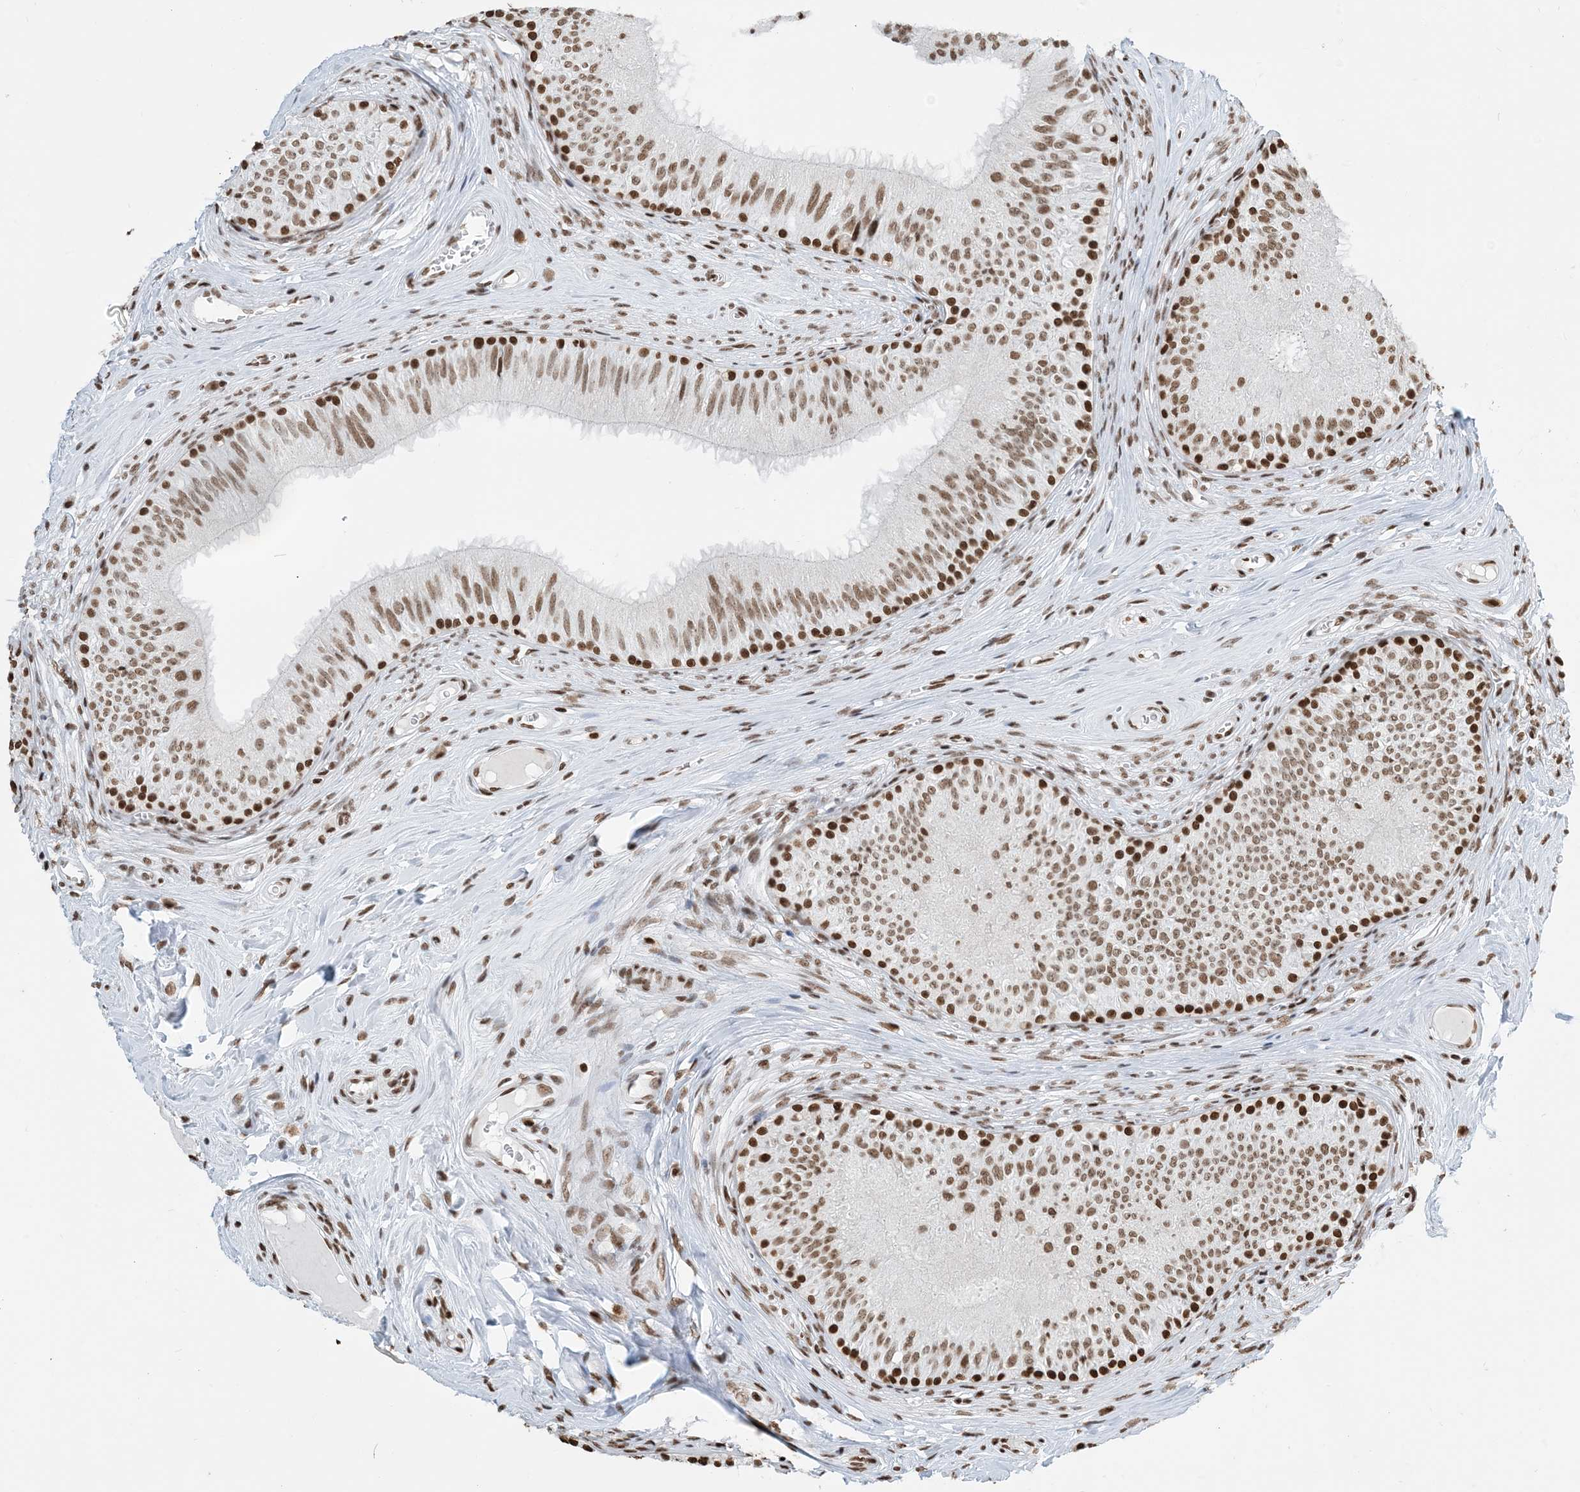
{"staining": {"intensity": "moderate", "quantity": ">75%", "location": "nuclear"}, "tissue": "epididymis", "cell_type": "Glandular cells", "image_type": "normal", "snomed": [{"axis": "morphology", "description": "Normal tissue, NOS"}, {"axis": "topography", "description": "Epididymis"}], "caption": "Glandular cells display medium levels of moderate nuclear positivity in about >75% of cells in unremarkable epididymis. (Stains: DAB in brown, nuclei in blue, Microscopy: brightfield microscopy at high magnification).", "gene": "H3", "patient": {"sex": "male", "age": 46}}